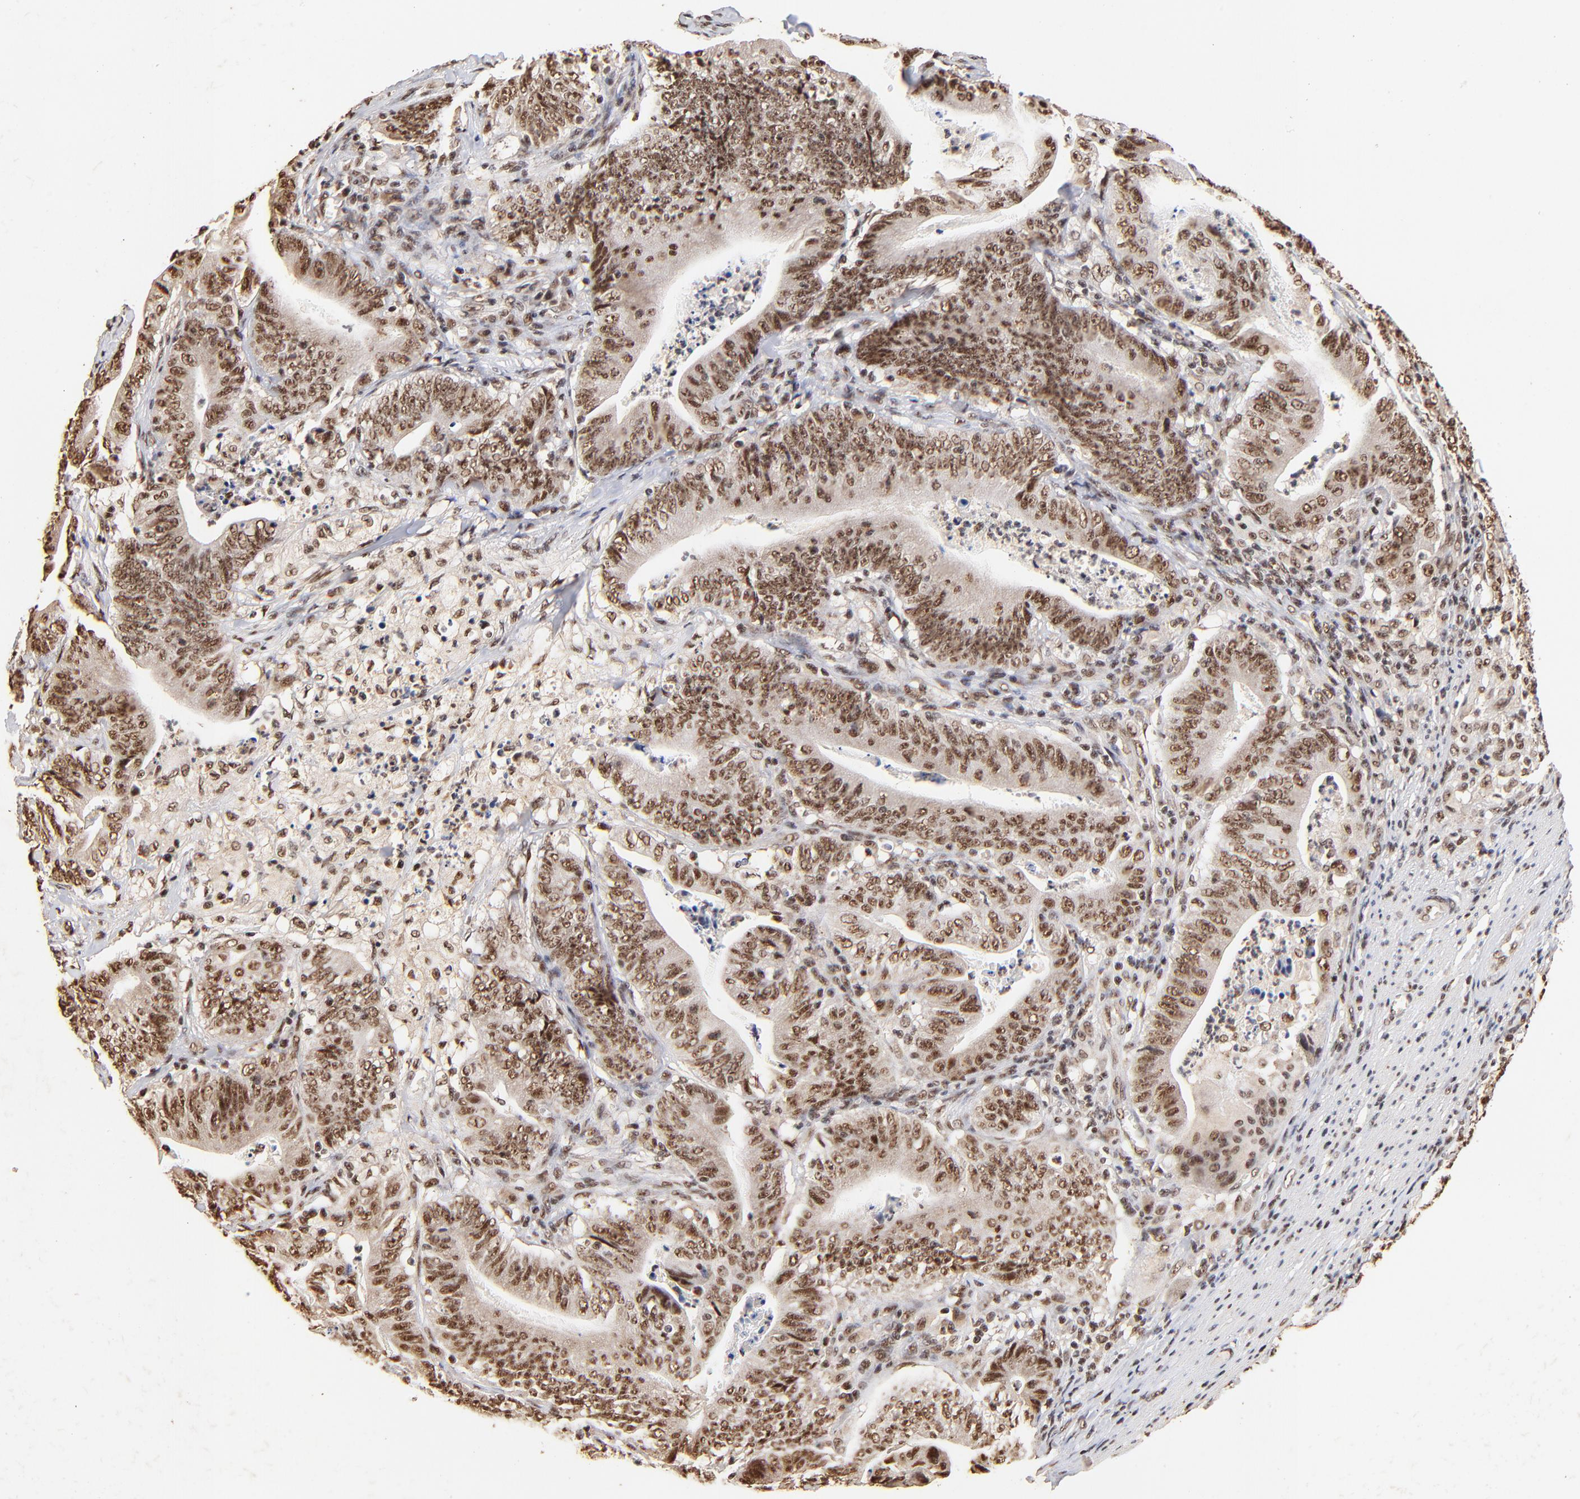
{"staining": {"intensity": "moderate", "quantity": ">75%", "location": "cytoplasmic/membranous,nuclear"}, "tissue": "stomach cancer", "cell_type": "Tumor cells", "image_type": "cancer", "snomed": [{"axis": "morphology", "description": "Adenocarcinoma, NOS"}, {"axis": "topography", "description": "Stomach, lower"}], "caption": "Tumor cells demonstrate medium levels of moderate cytoplasmic/membranous and nuclear staining in approximately >75% of cells in human stomach cancer. The staining was performed using DAB, with brown indicating positive protein expression. Nuclei are stained blue with hematoxylin.", "gene": "MED12", "patient": {"sex": "female", "age": 86}}